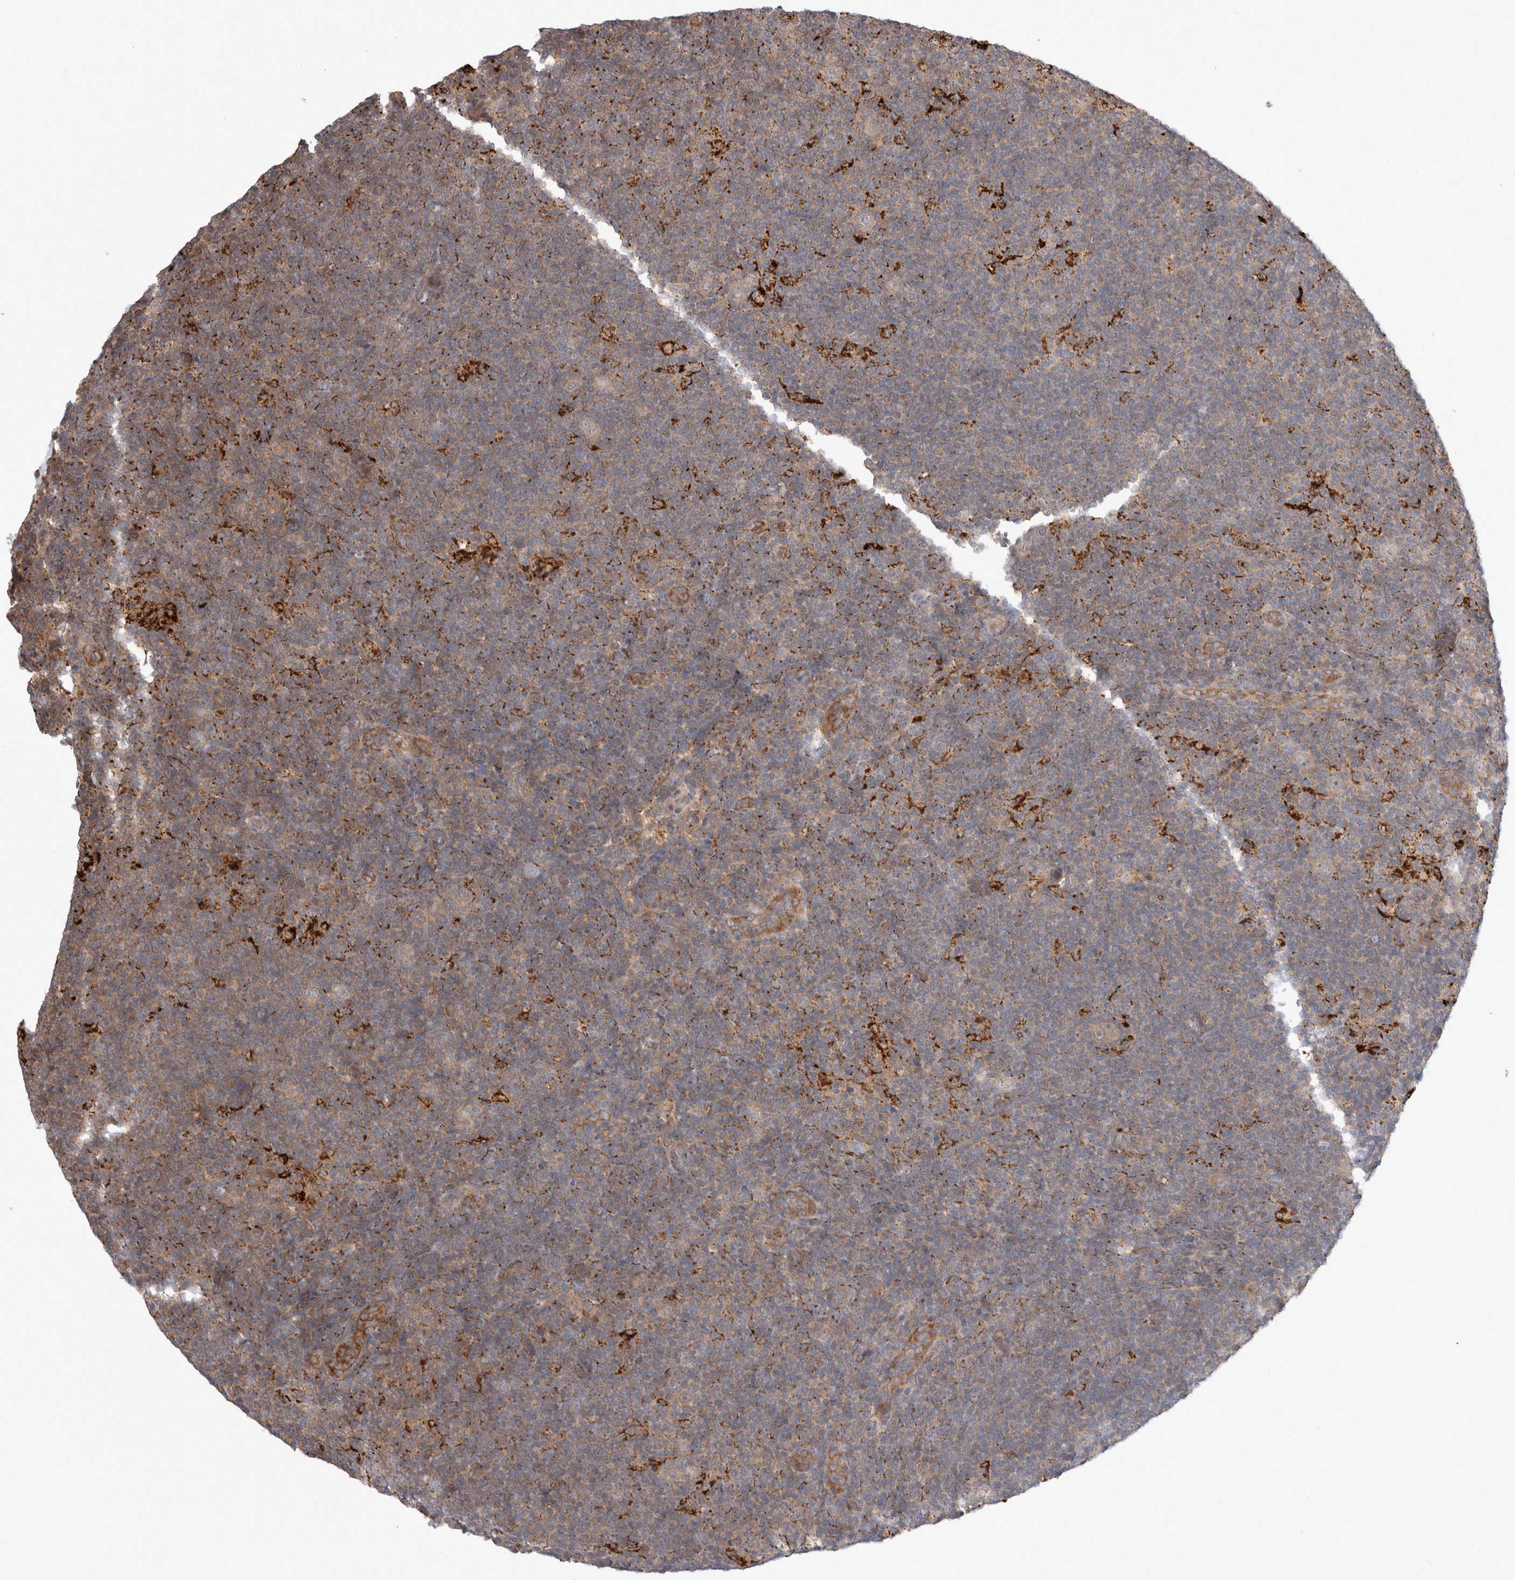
{"staining": {"intensity": "weak", "quantity": ">75%", "location": "cytoplasmic/membranous"}, "tissue": "lymphoma", "cell_type": "Tumor cells", "image_type": "cancer", "snomed": [{"axis": "morphology", "description": "Hodgkin's disease, NOS"}, {"axis": "topography", "description": "Lymph node"}], "caption": "Immunohistochemical staining of Hodgkin's disease displays weak cytoplasmic/membranous protein staining in approximately >75% of tumor cells.", "gene": "HROB", "patient": {"sex": "female", "age": 57}}